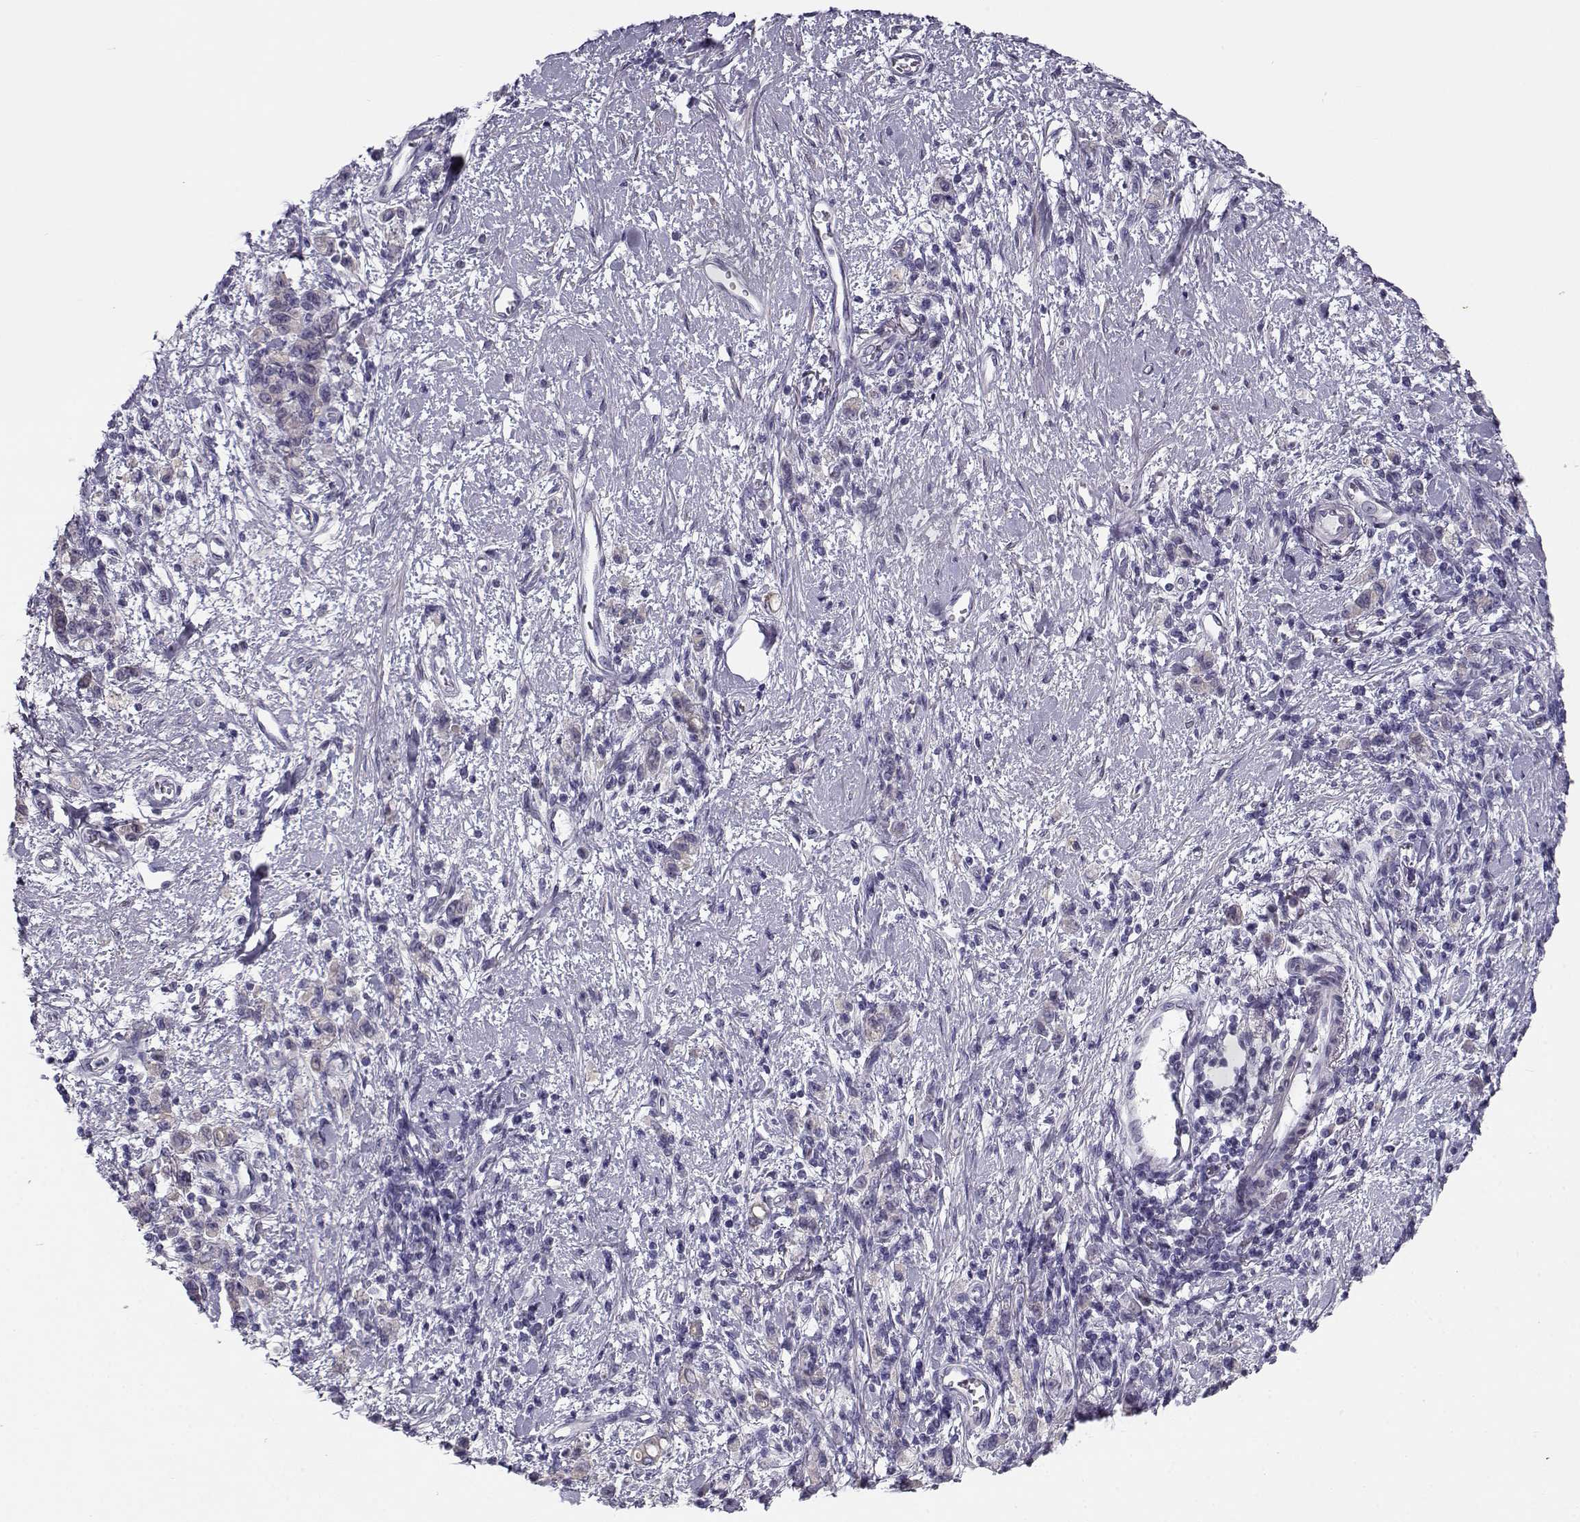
{"staining": {"intensity": "negative", "quantity": "none", "location": "none"}, "tissue": "stomach cancer", "cell_type": "Tumor cells", "image_type": "cancer", "snomed": [{"axis": "morphology", "description": "Adenocarcinoma, NOS"}, {"axis": "topography", "description": "Stomach"}], "caption": "IHC of stomach cancer displays no staining in tumor cells. (DAB IHC with hematoxylin counter stain).", "gene": "CREB3L3", "patient": {"sex": "male", "age": 77}}